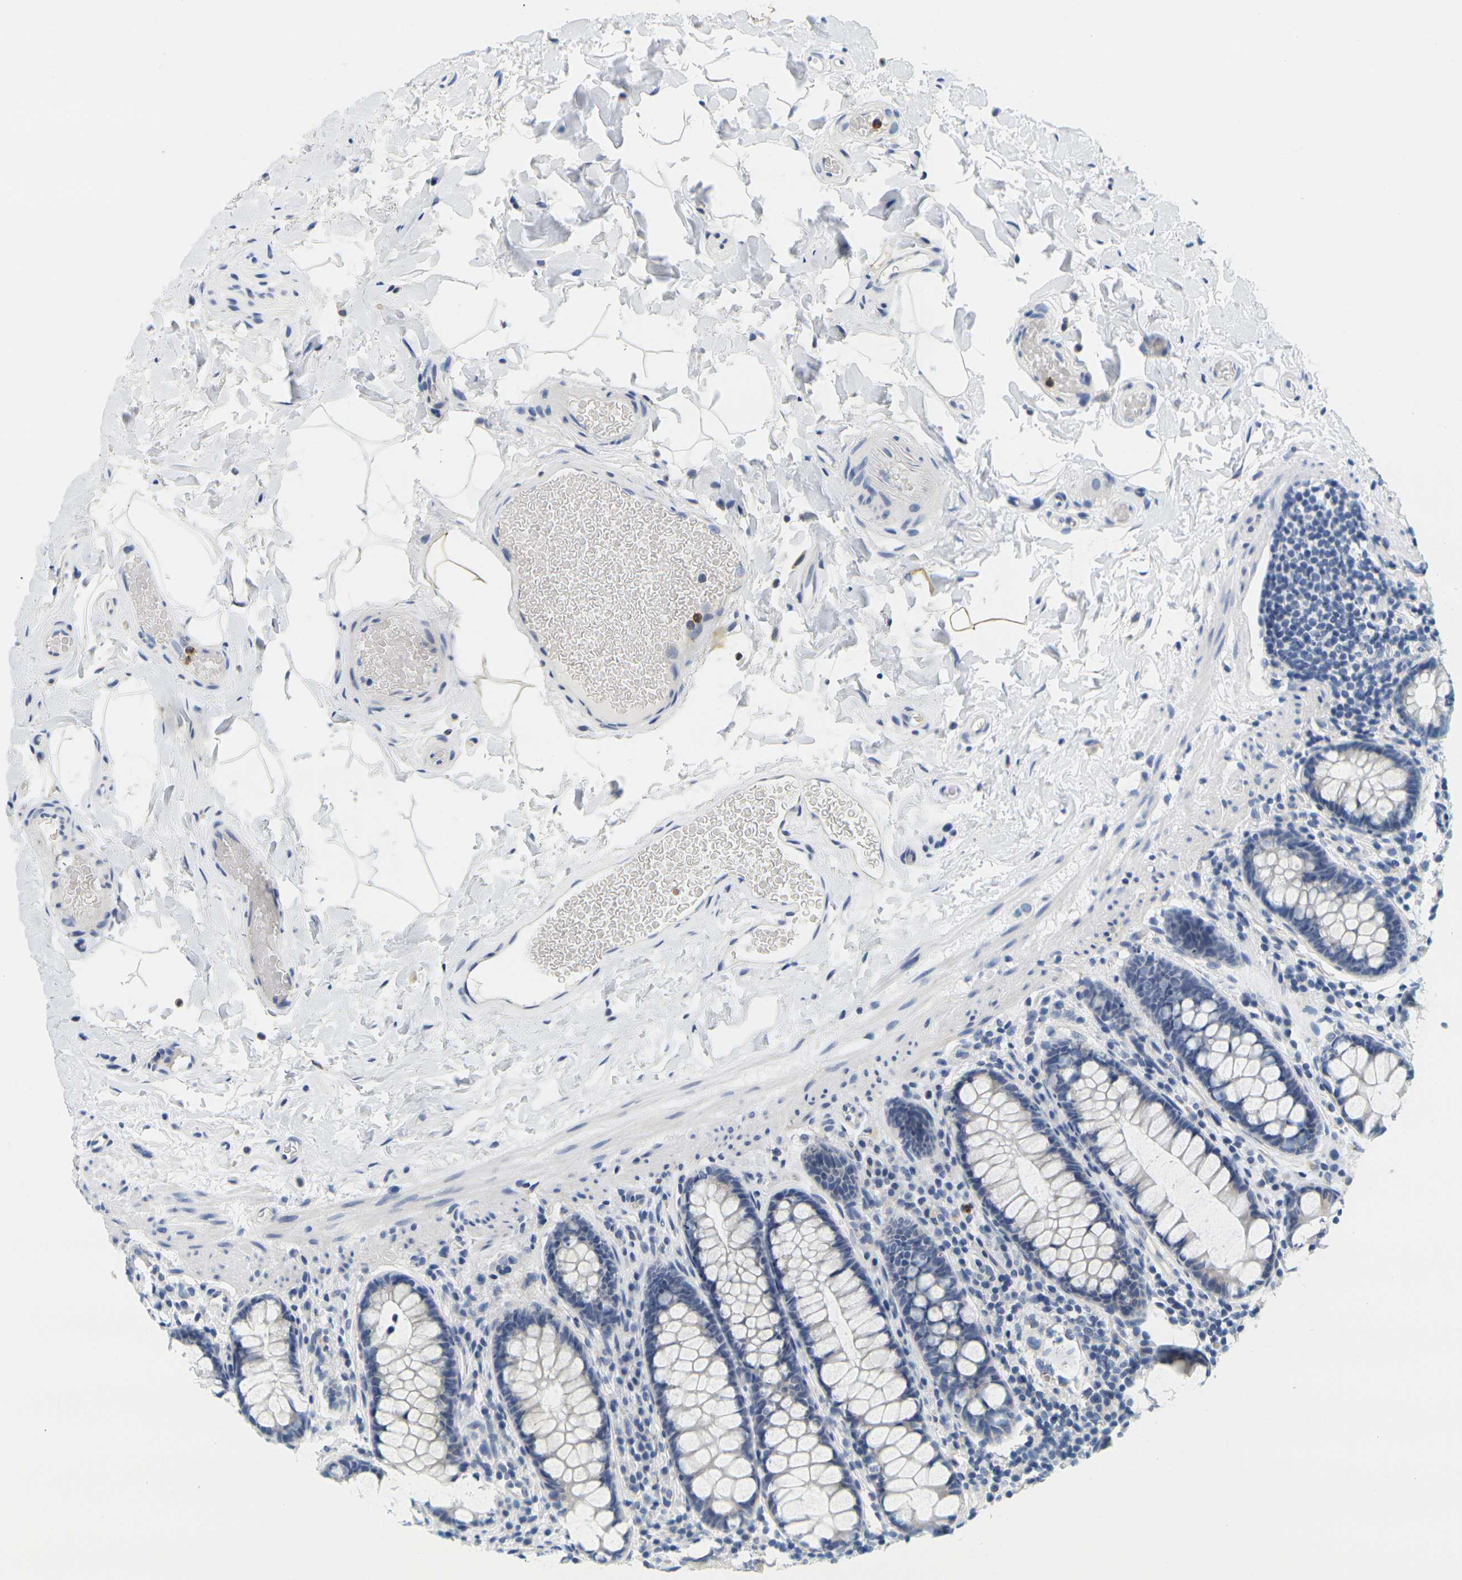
{"staining": {"intensity": "negative", "quantity": "none", "location": "none"}, "tissue": "colon", "cell_type": "Endothelial cells", "image_type": "normal", "snomed": [{"axis": "morphology", "description": "Normal tissue, NOS"}, {"axis": "topography", "description": "Colon"}], "caption": "IHC of unremarkable colon demonstrates no positivity in endothelial cells.", "gene": "KLK5", "patient": {"sex": "female", "age": 80}}